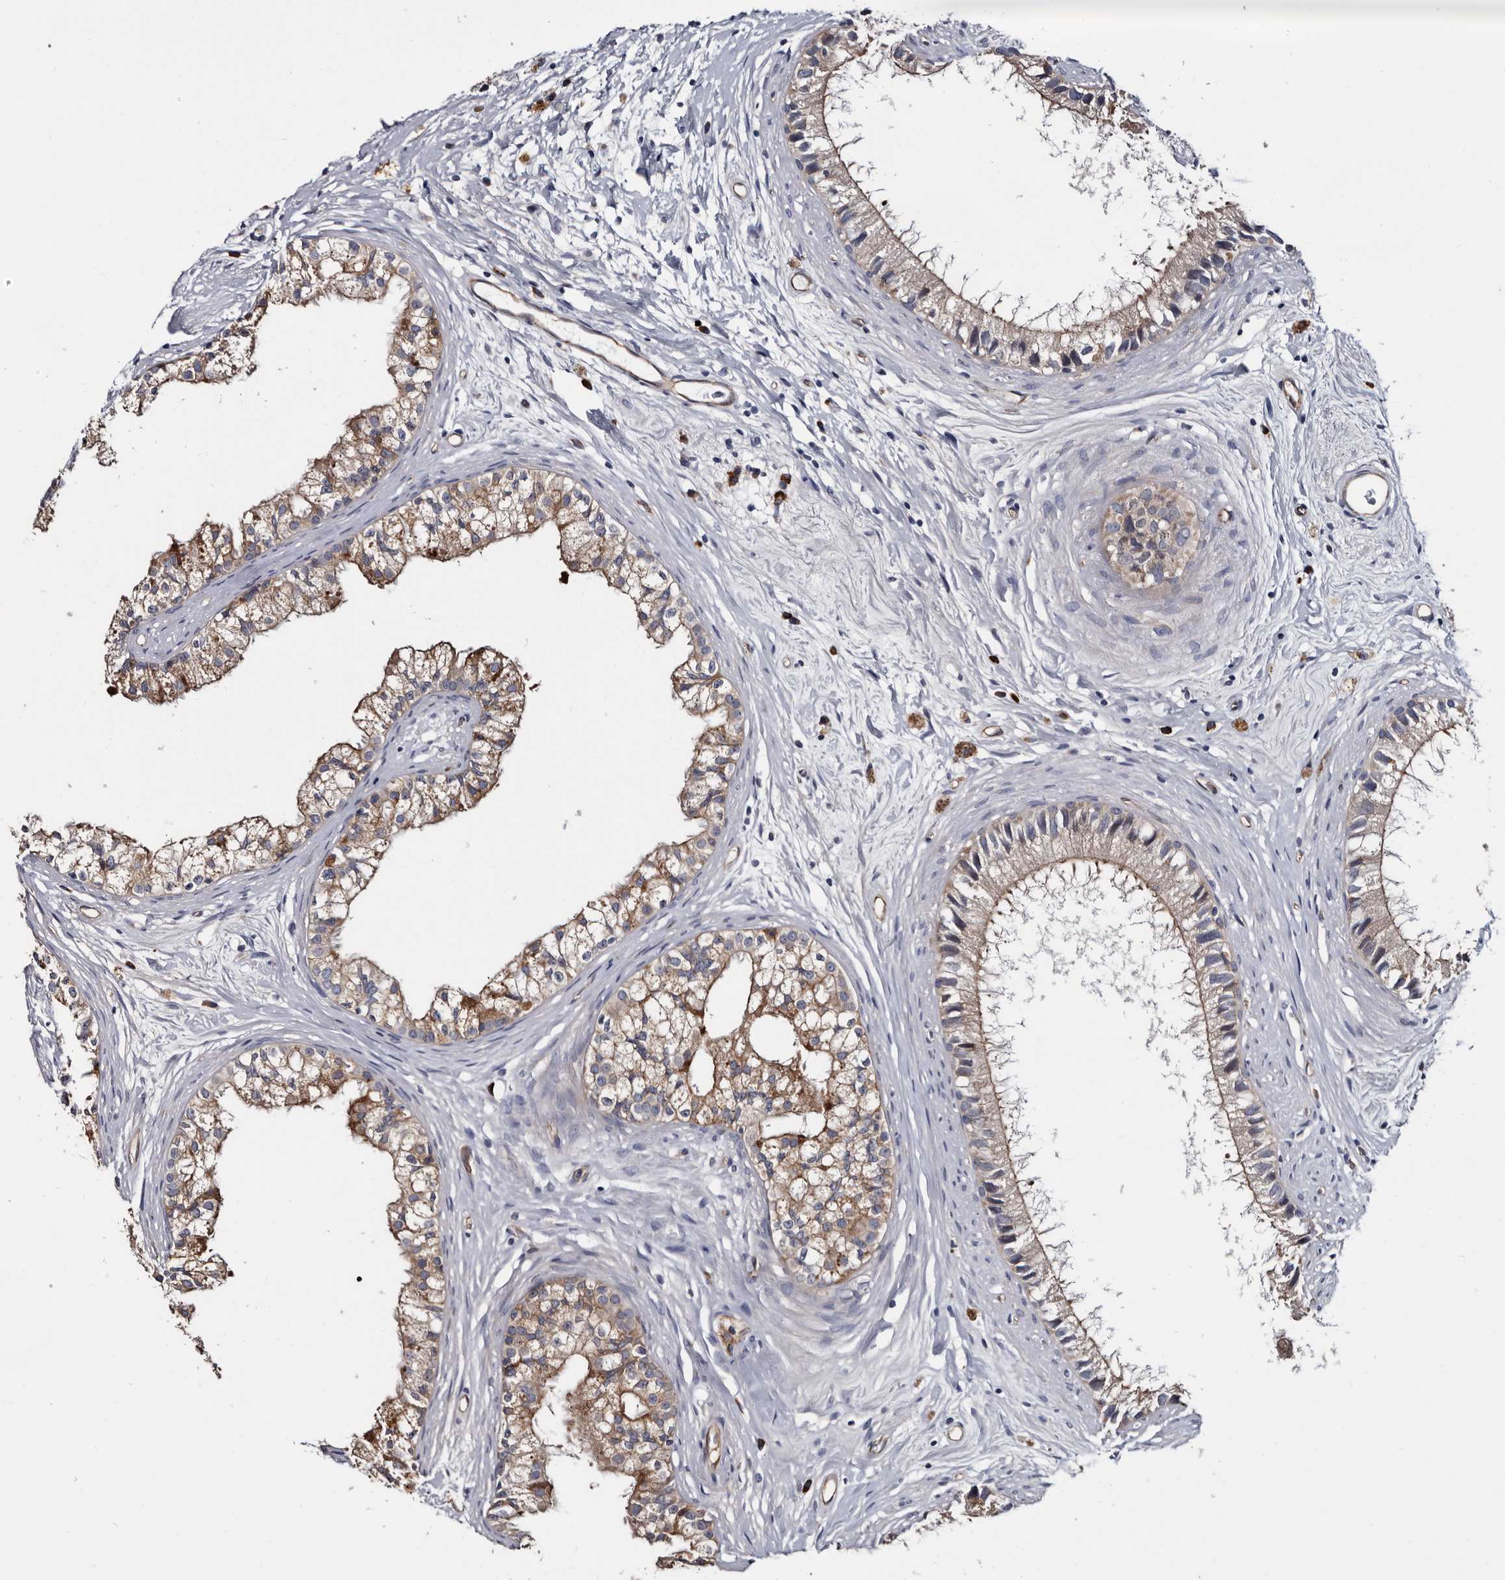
{"staining": {"intensity": "moderate", "quantity": ">75%", "location": "cytoplasmic/membranous"}, "tissue": "epididymis", "cell_type": "Glandular cells", "image_type": "normal", "snomed": [{"axis": "morphology", "description": "Normal tissue, NOS"}, {"axis": "topography", "description": "Epididymis"}], "caption": "IHC histopathology image of benign epididymis: human epididymis stained using IHC shows medium levels of moderate protein expression localized specifically in the cytoplasmic/membranous of glandular cells, appearing as a cytoplasmic/membranous brown color.", "gene": "TSPAN17", "patient": {"sex": "male", "age": 80}}